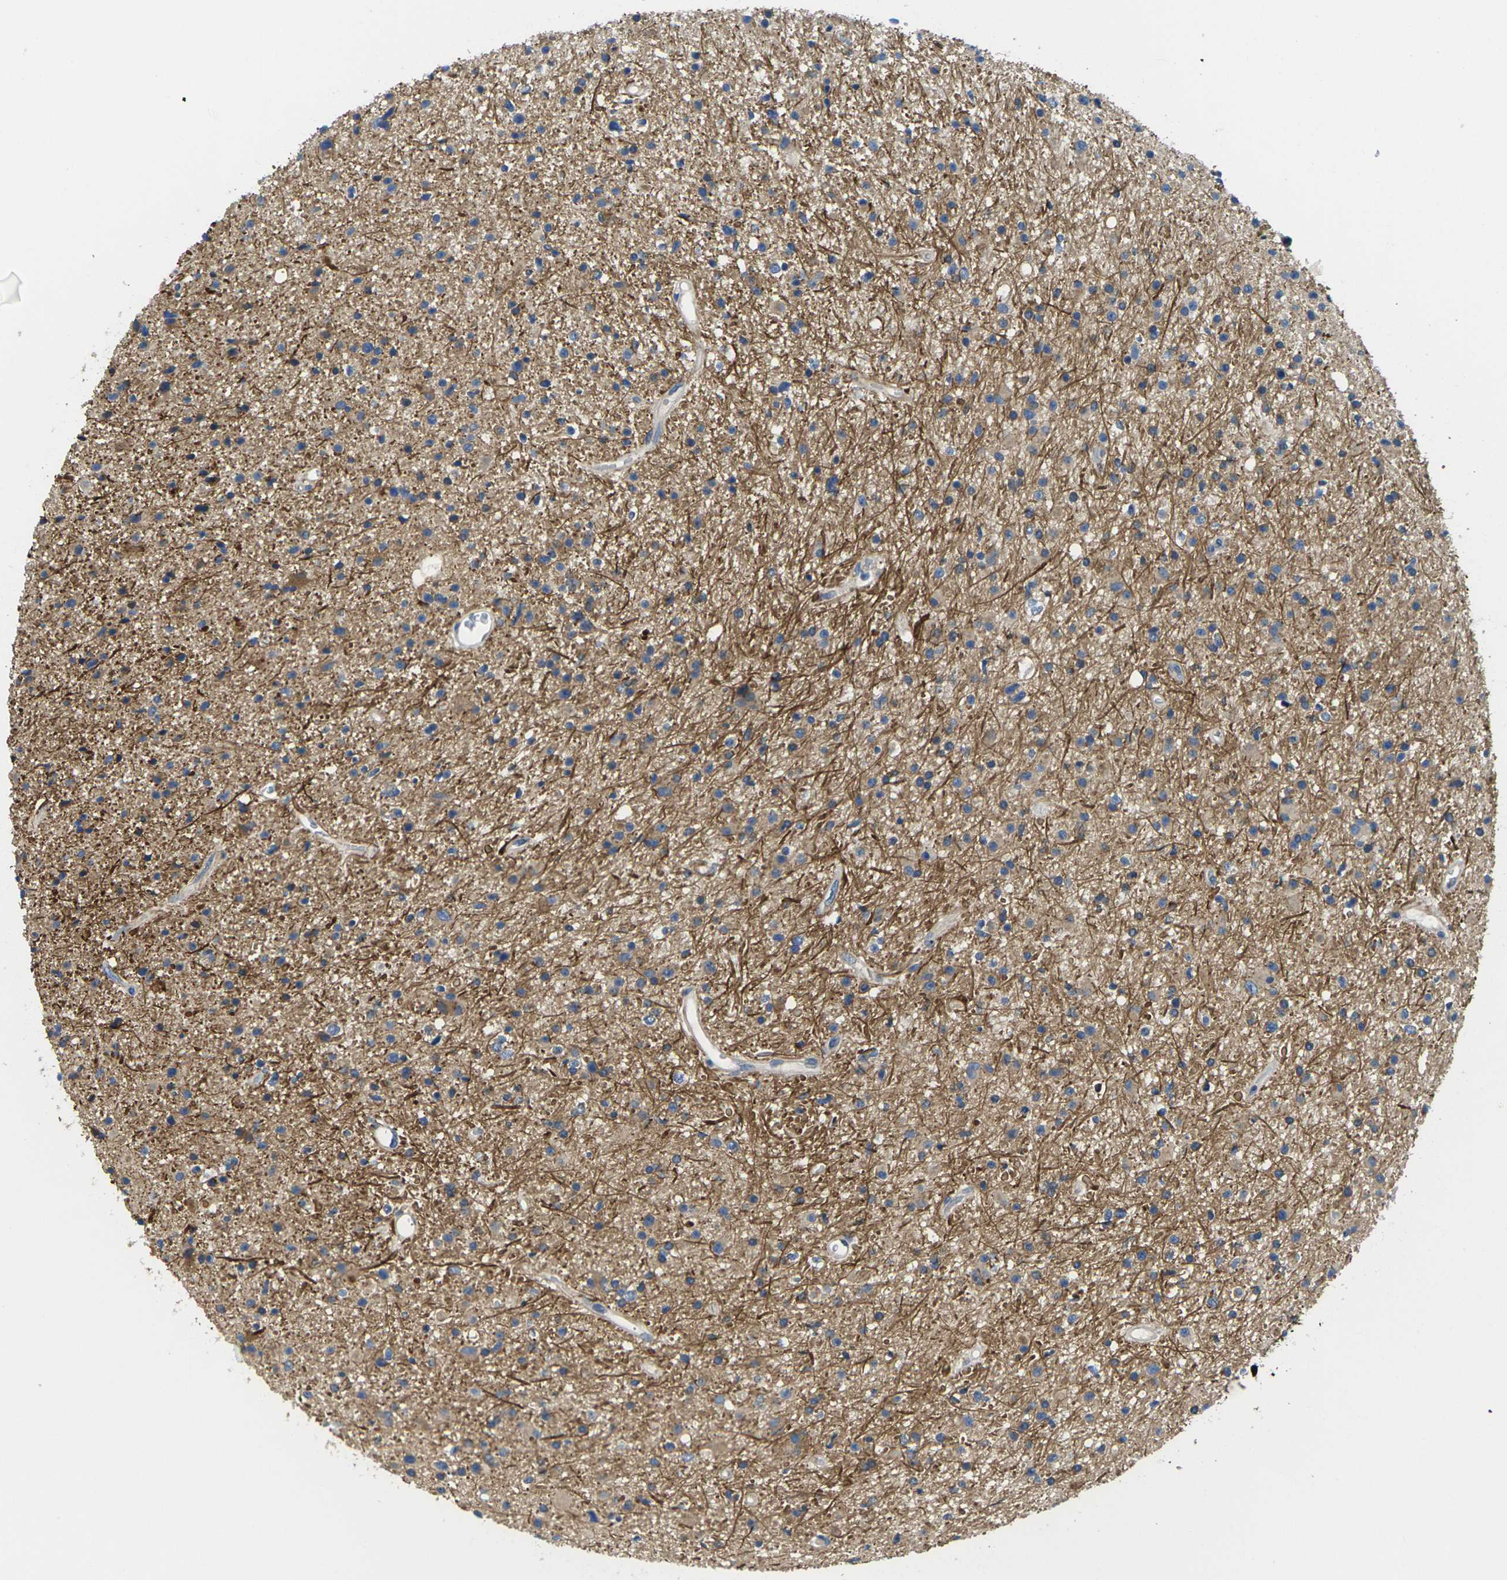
{"staining": {"intensity": "moderate", "quantity": ">75%", "location": "cytoplasmic/membranous"}, "tissue": "glioma", "cell_type": "Tumor cells", "image_type": "cancer", "snomed": [{"axis": "morphology", "description": "Glioma, malignant, High grade"}, {"axis": "topography", "description": "Brain"}], "caption": "Immunohistochemistry (IHC) of glioma displays medium levels of moderate cytoplasmic/membranous positivity in about >75% of tumor cells.", "gene": "TMCC2", "patient": {"sex": "male", "age": 33}}